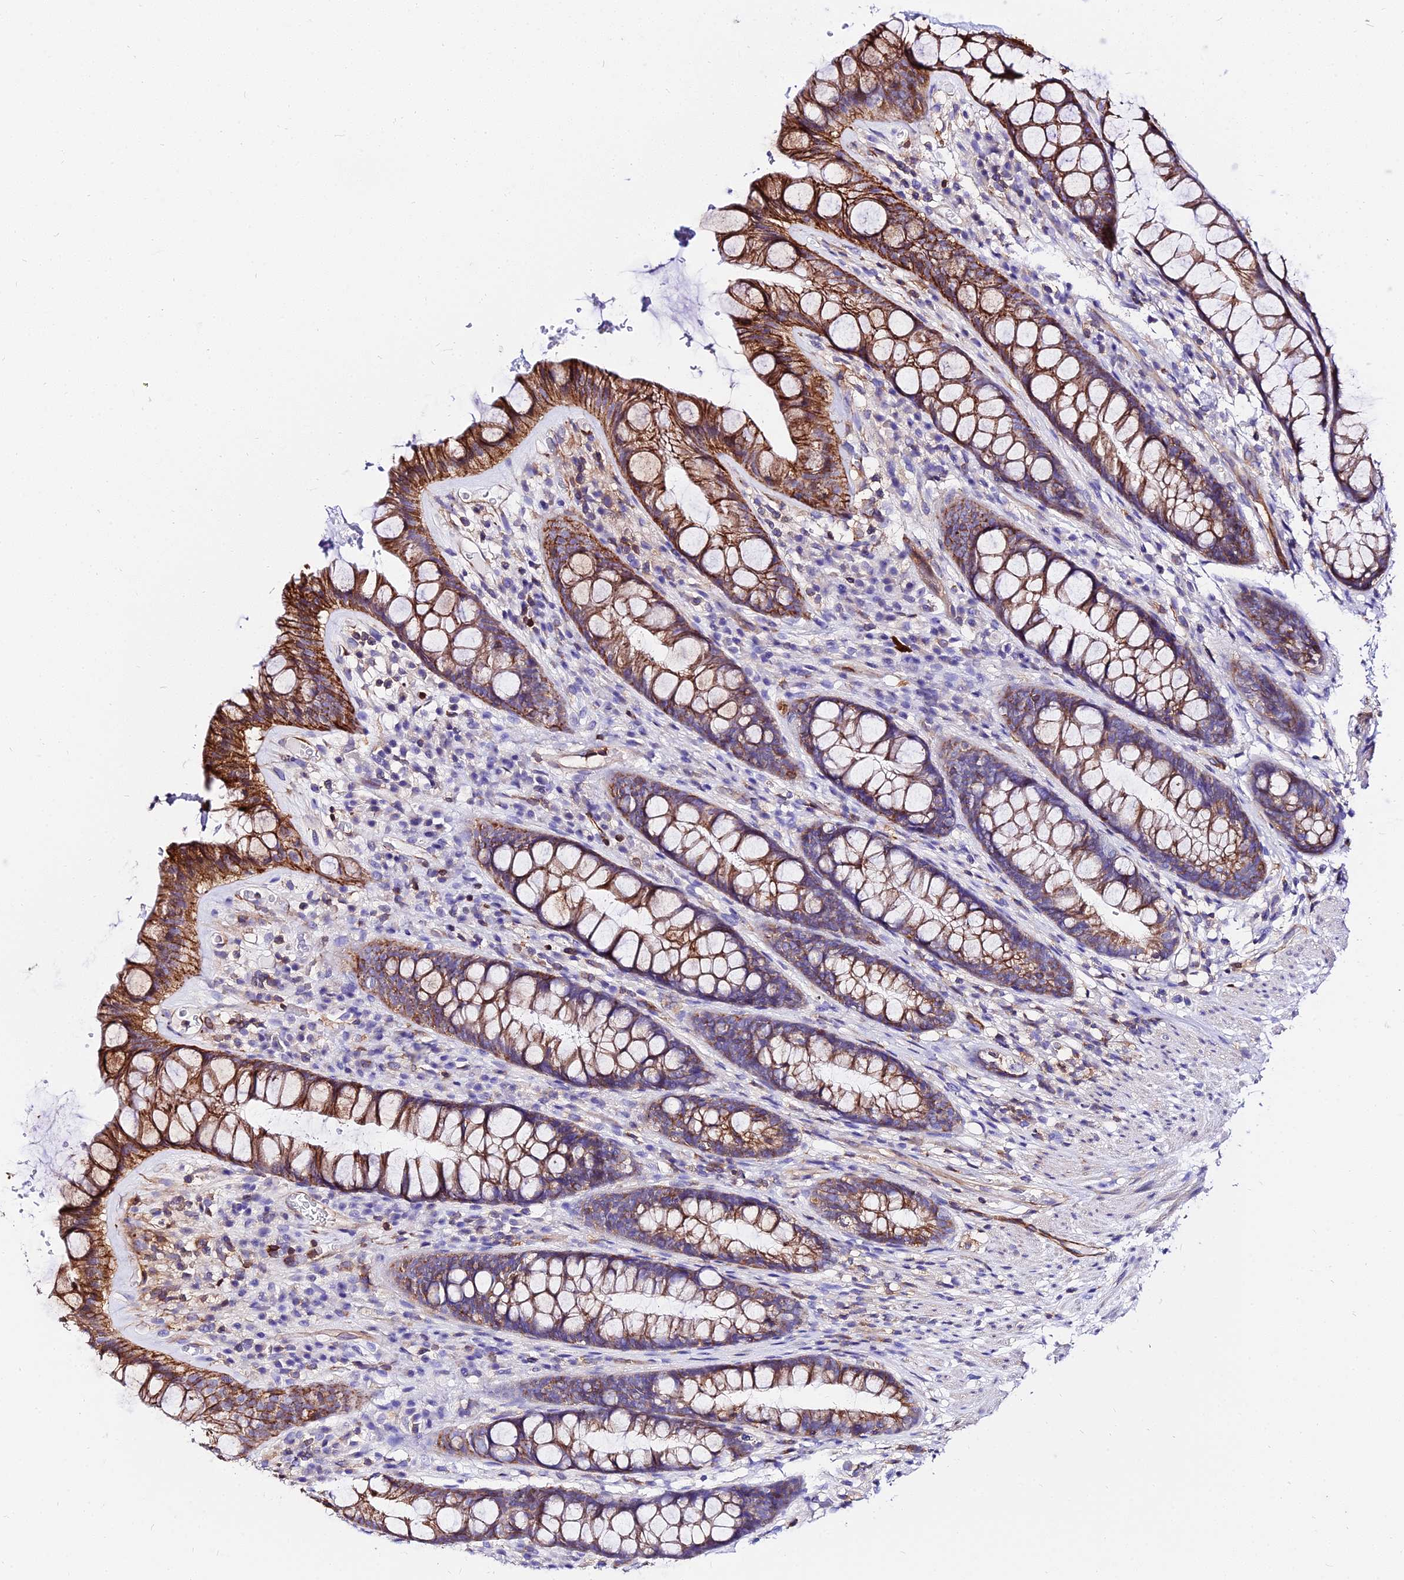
{"staining": {"intensity": "strong", "quantity": ">75%", "location": "cytoplasmic/membranous"}, "tissue": "rectum", "cell_type": "Glandular cells", "image_type": "normal", "snomed": [{"axis": "morphology", "description": "Normal tissue, NOS"}, {"axis": "topography", "description": "Rectum"}], "caption": "Protein expression by immunohistochemistry shows strong cytoplasmic/membranous staining in approximately >75% of glandular cells in benign rectum.", "gene": "CSRP1", "patient": {"sex": "male", "age": 74}}